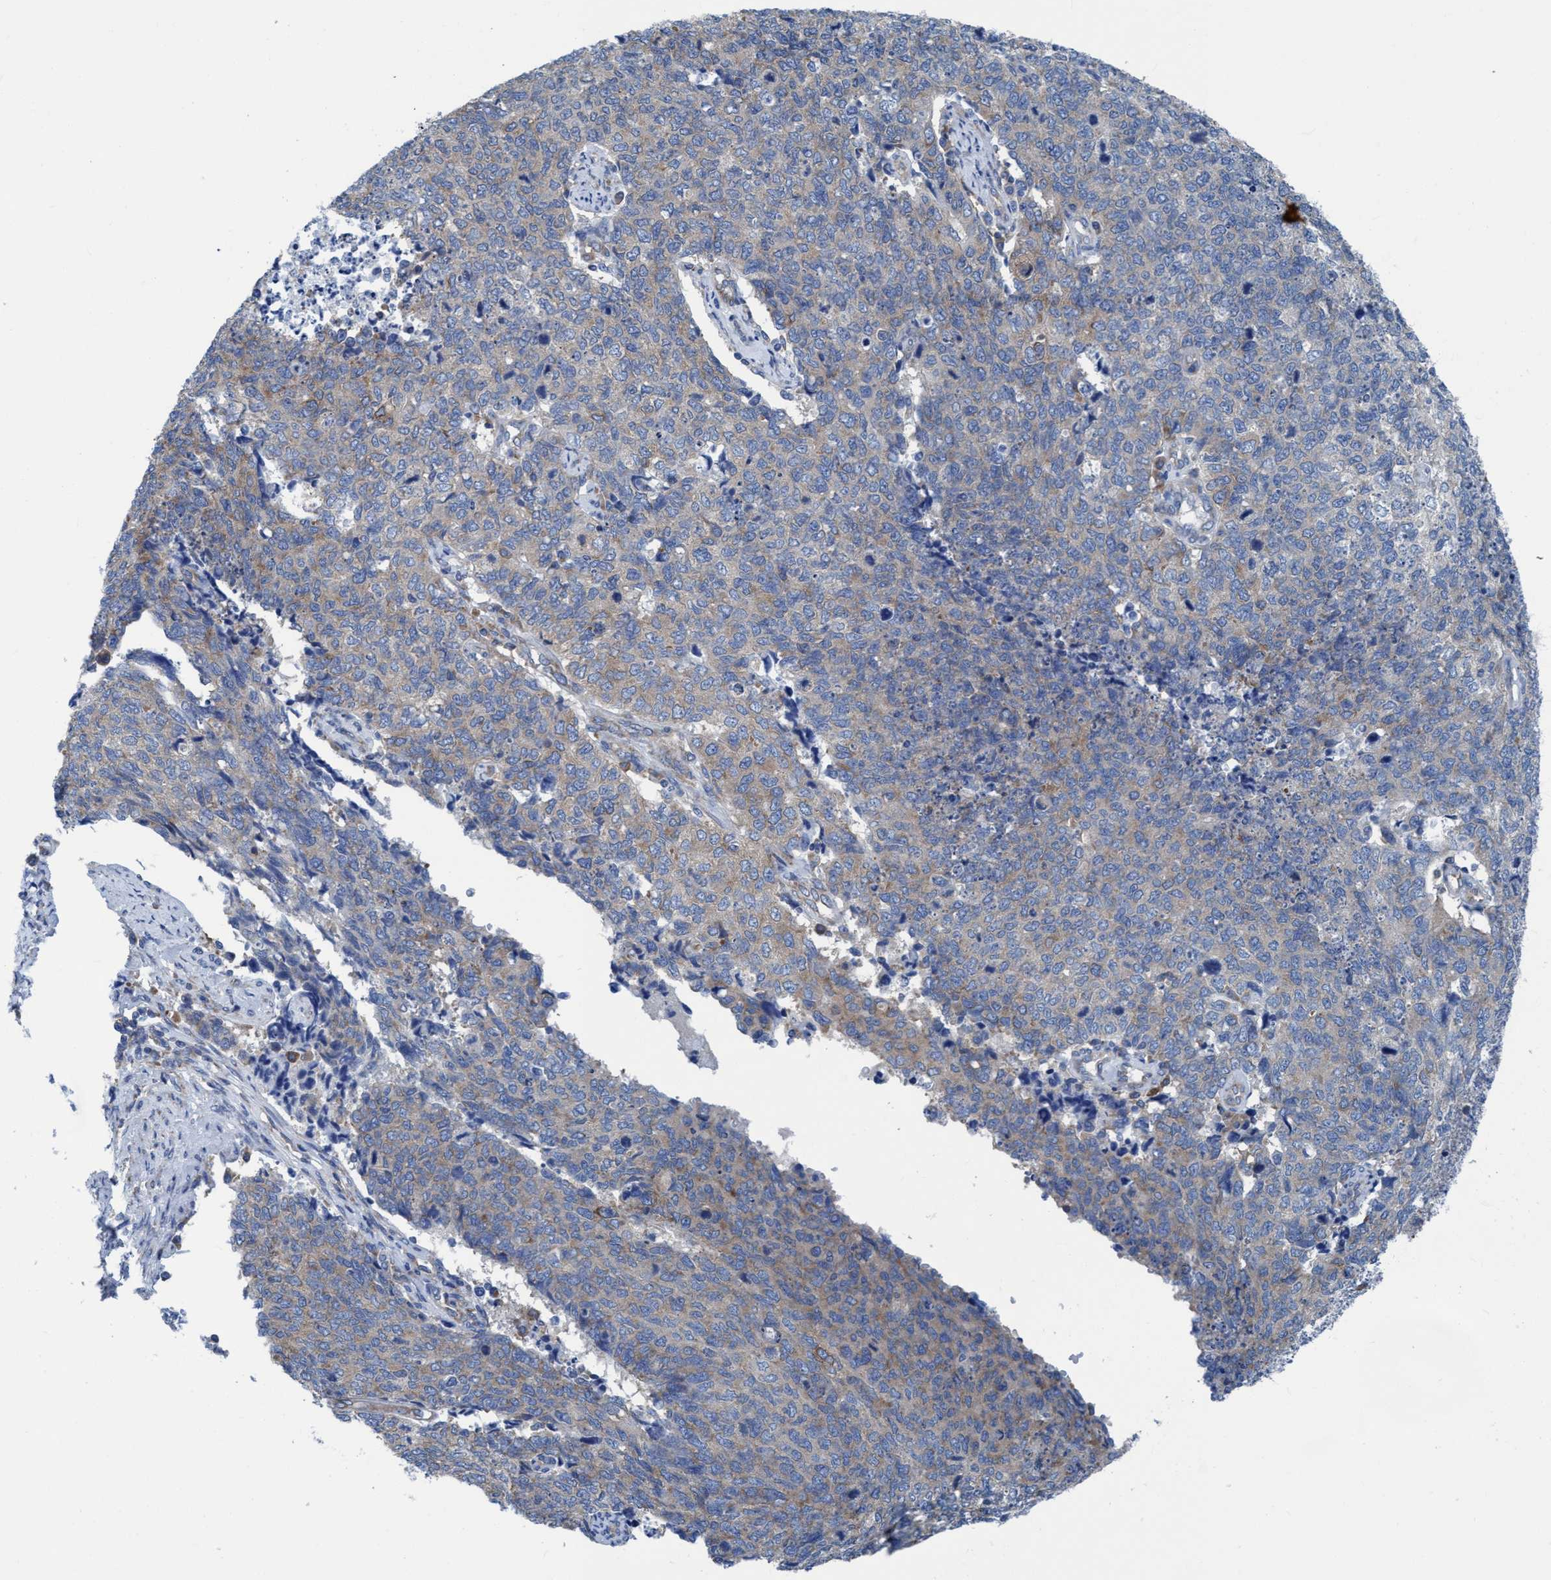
{"staining": {"intensity": "weak", "quantity": "<25%", "location": "cytoplasmic/membranous"}, "tissue": "cervical cancer", "cell_type": "Tumor cells", "image_type": "cancer", "snomed": [{"axis": "morphology", "description": "Squamous cell carcinoma, NOS"}, {"axis": "topography", "description": "Cervix"}], "caption": "Tumor cells show no significant protein expression in cervical cancer (squamous cell carcinoma).", "gene": "NMT1", "patient": {"sex": "female", "age": 63}}